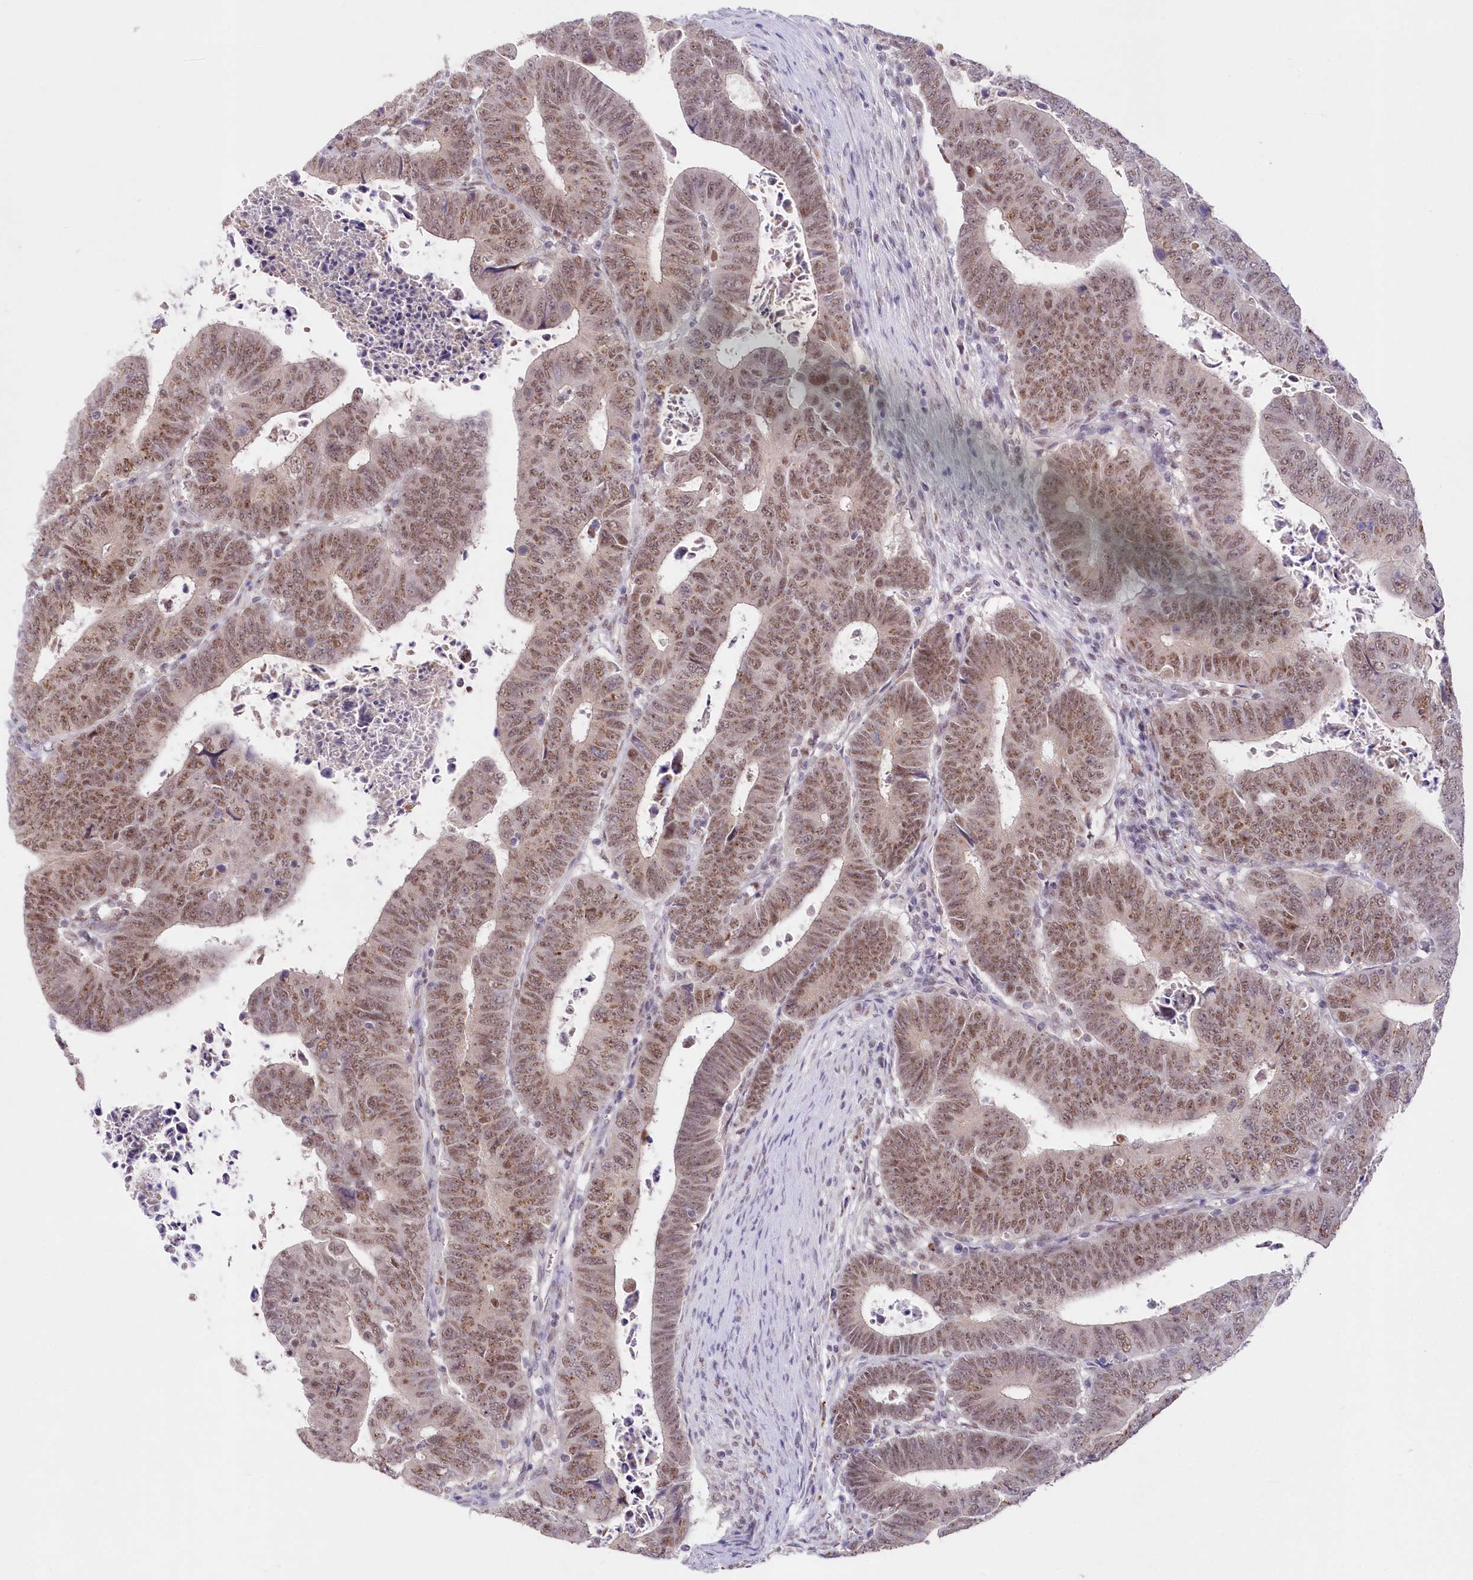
{"staining": {"intensity": "moderate", "quantity": ">75%", "location": "nuclear"}, "tissue": "colorectal cancer", "cell_type": "Tumor cells", "image_type": "cancer", "snomed": [{"axis": "morphology", "description": "Normal tissue, NOS"}, {"axis": "morphology", "description": "Adenocarcinoma, NOS"}, {"axis": "topography", "description": "Rectum"}], "caption": "This is an image of immunohistochemistry (IHC) staining of colorectal cancer, which shows moderate staining in the nuclear of tumor cells.", "gene": "RBM27", "patient": {"sex": "female", "age": 65}}